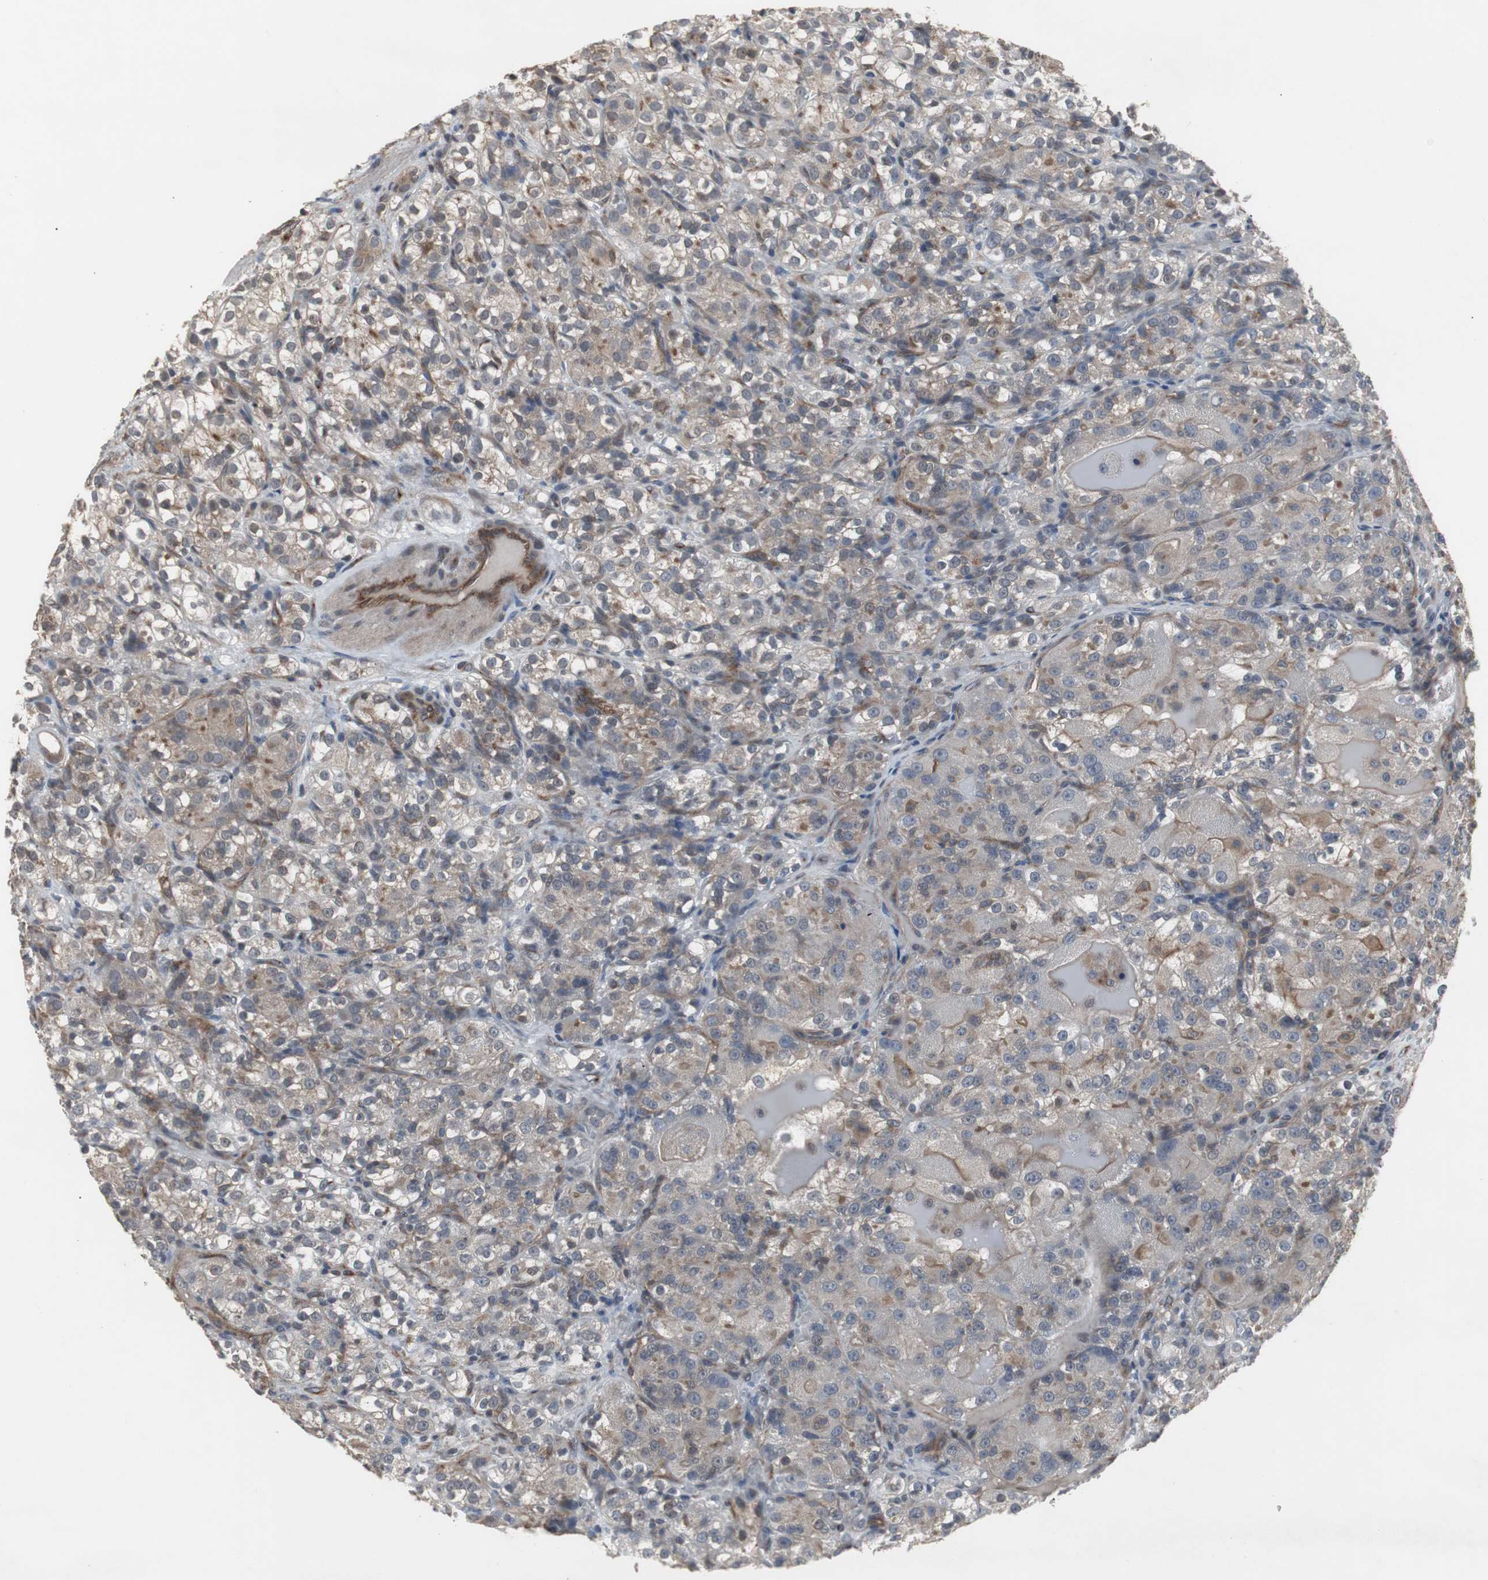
{"staining": {"intensity": "weak", "quantity": "25%-75%", "location": "cytoplasmic/membranous"}, "tissue": "renal cancer", "cell_type": "Tumor cells", "image_type": "cancer", "snomed": [{"axis": "morphology", "description": "Normal tissue, NOS"}, {"axis": "morphology", "description": "Adenocarcinoma, NOS"}, {"axis": "topography", "description": "Kidney"}], "caption": "Tumor cells reveal weak cytoplasmic/membranous expression in about 25%-75% of cells in renal cancer (adenocarcinoma). Immunohistochemistry stains the protein in brown and the nuclei are stained blue.", "gene": "ATP2B2", "patient": {"sex": "male", "age": 61}}